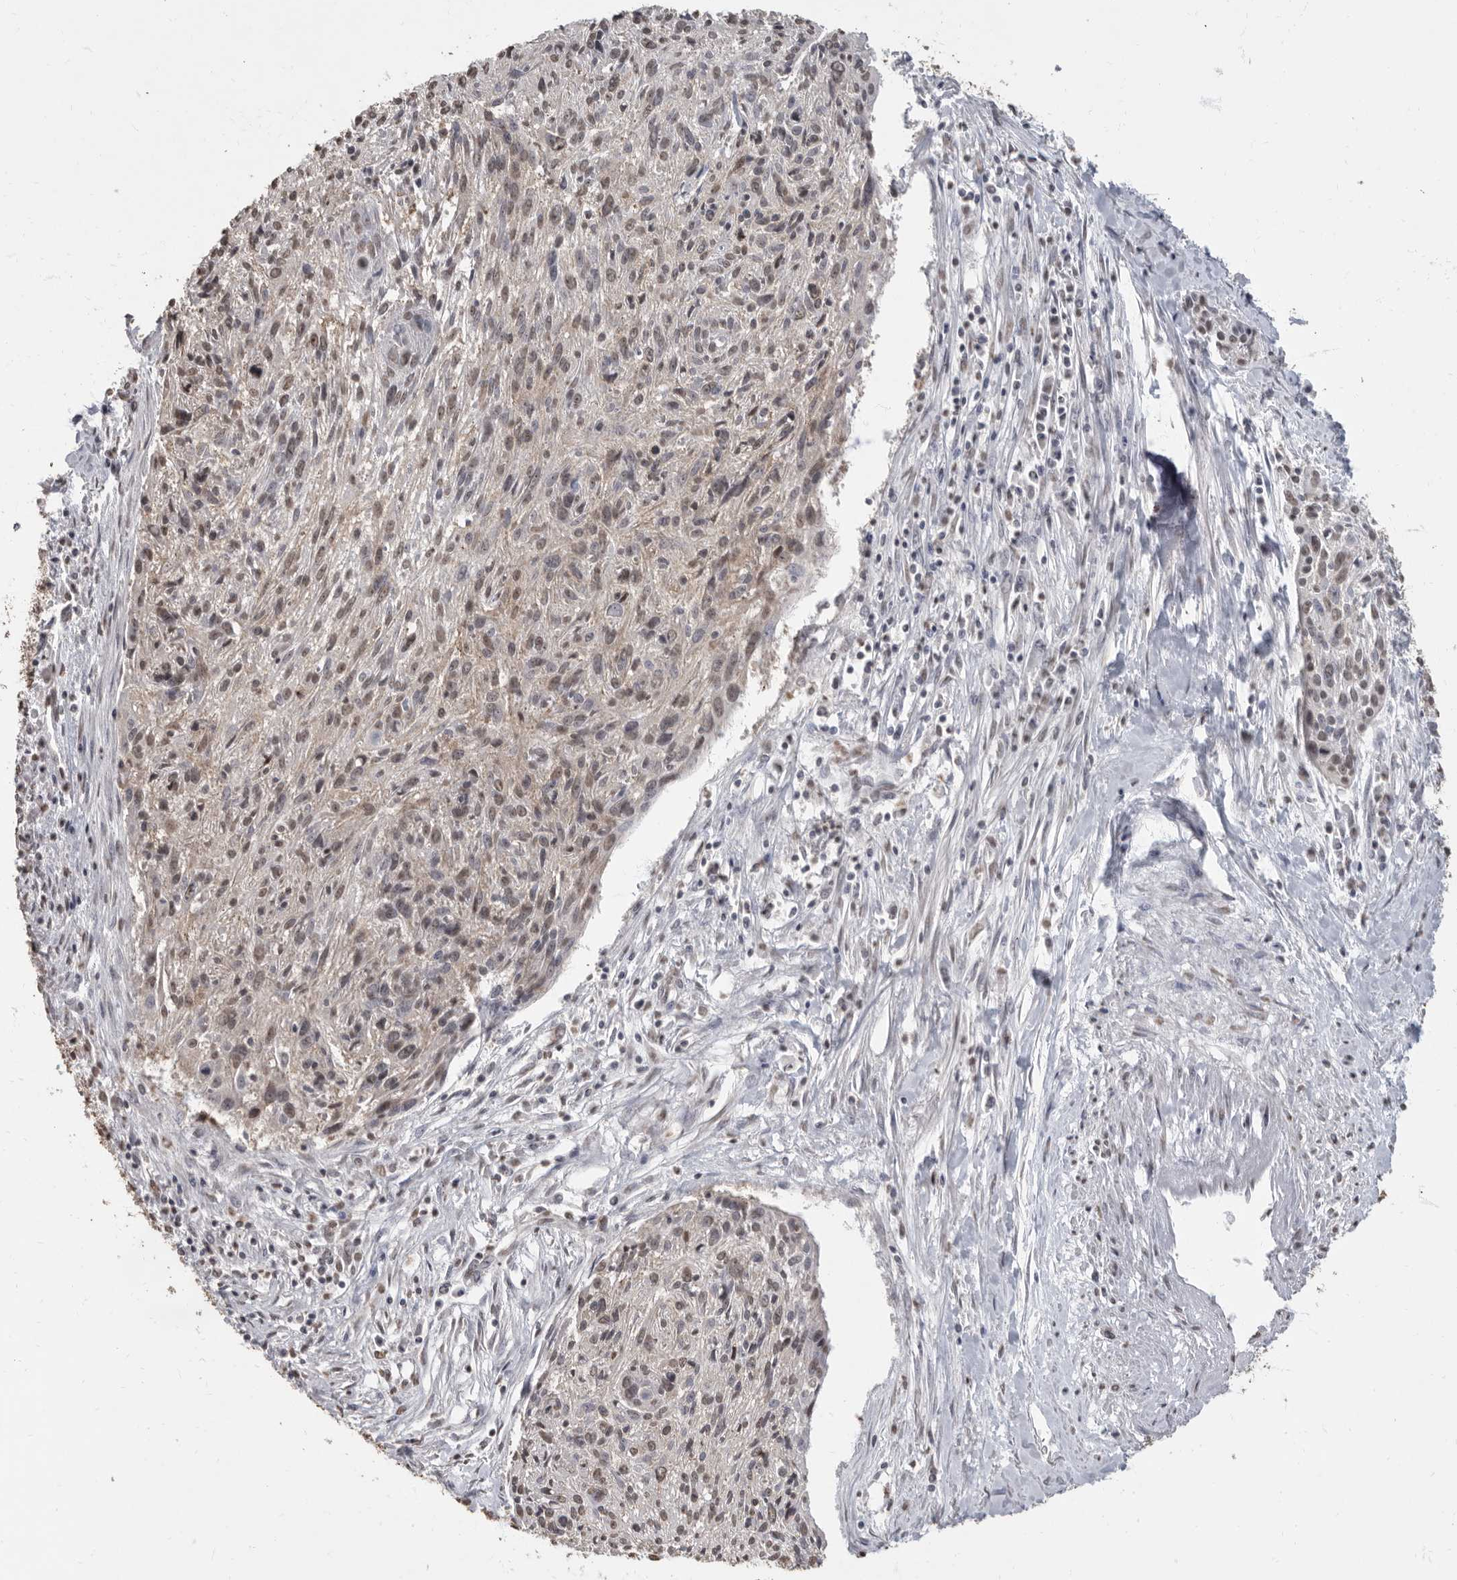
{"staining": {"intensity": "weak", "quantity": ">75%", "location": "nuclear"}, "tissue": "cervical cancer", "cell_type": "Tumor cells", "image_type": "cancer", "snomed": [{"axis": "morphology", "description": "Squamous cell carcinoma, NOS"}, {"axis": "topography", "description": "Cervix"}], "caption": "Cervical cancer stained for a protein (brown) demonstrates weak nuclear positive positivity in approximately >75% of tumor cells.", "gene": "NBL1", "patient": {"sex": "female", "age": 51}}